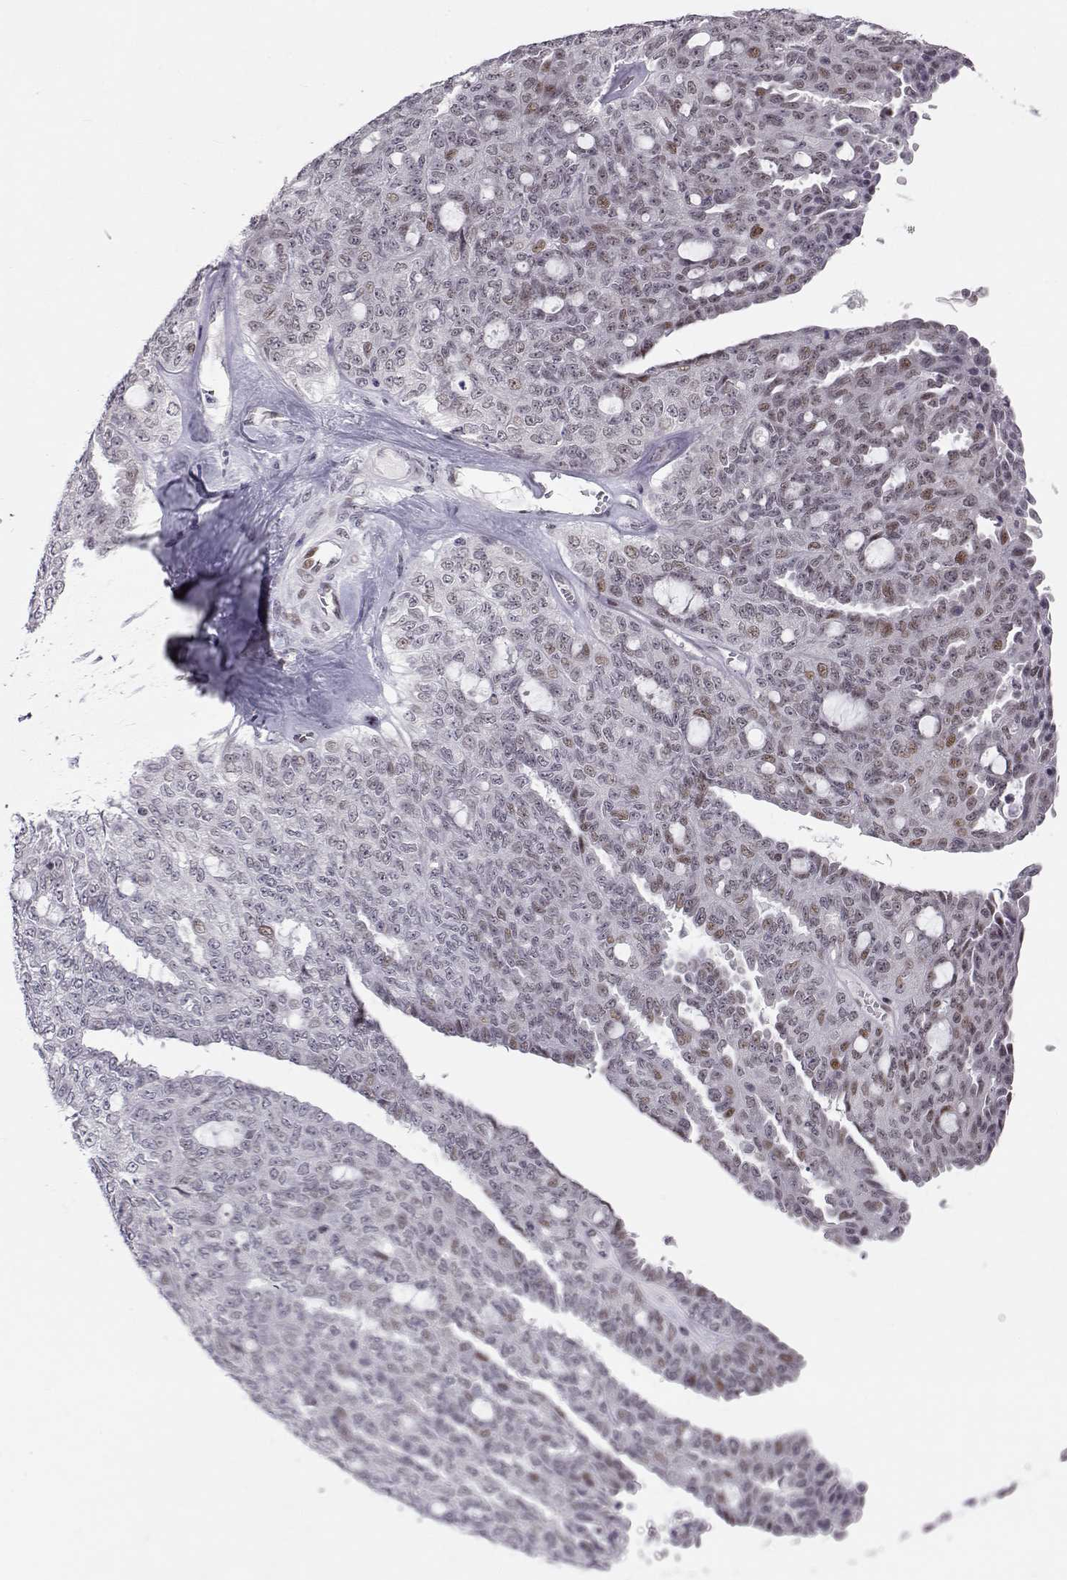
{"staining": {"intensity": "moderate", "quantity": "<25%", "location": "nuclear"}, "tissue": "ovarian cancer", "cell_type": "Tumor cells", "image_type": "cancer", "snomed": [{"axis": "morphology", "description": "Cystadenocarcinoma, serous, NOS"}, {"axis": "topography", "description": "Ovary"}], "caption": "Approximately <25% of tumor cells in ovarian serous cystadenocarcinoma show moderate nuclear protein staining as visualized by brown immunohistochemical staining.", "gene": "SIX6", "patient": {"sex": "female", "age": 71}}